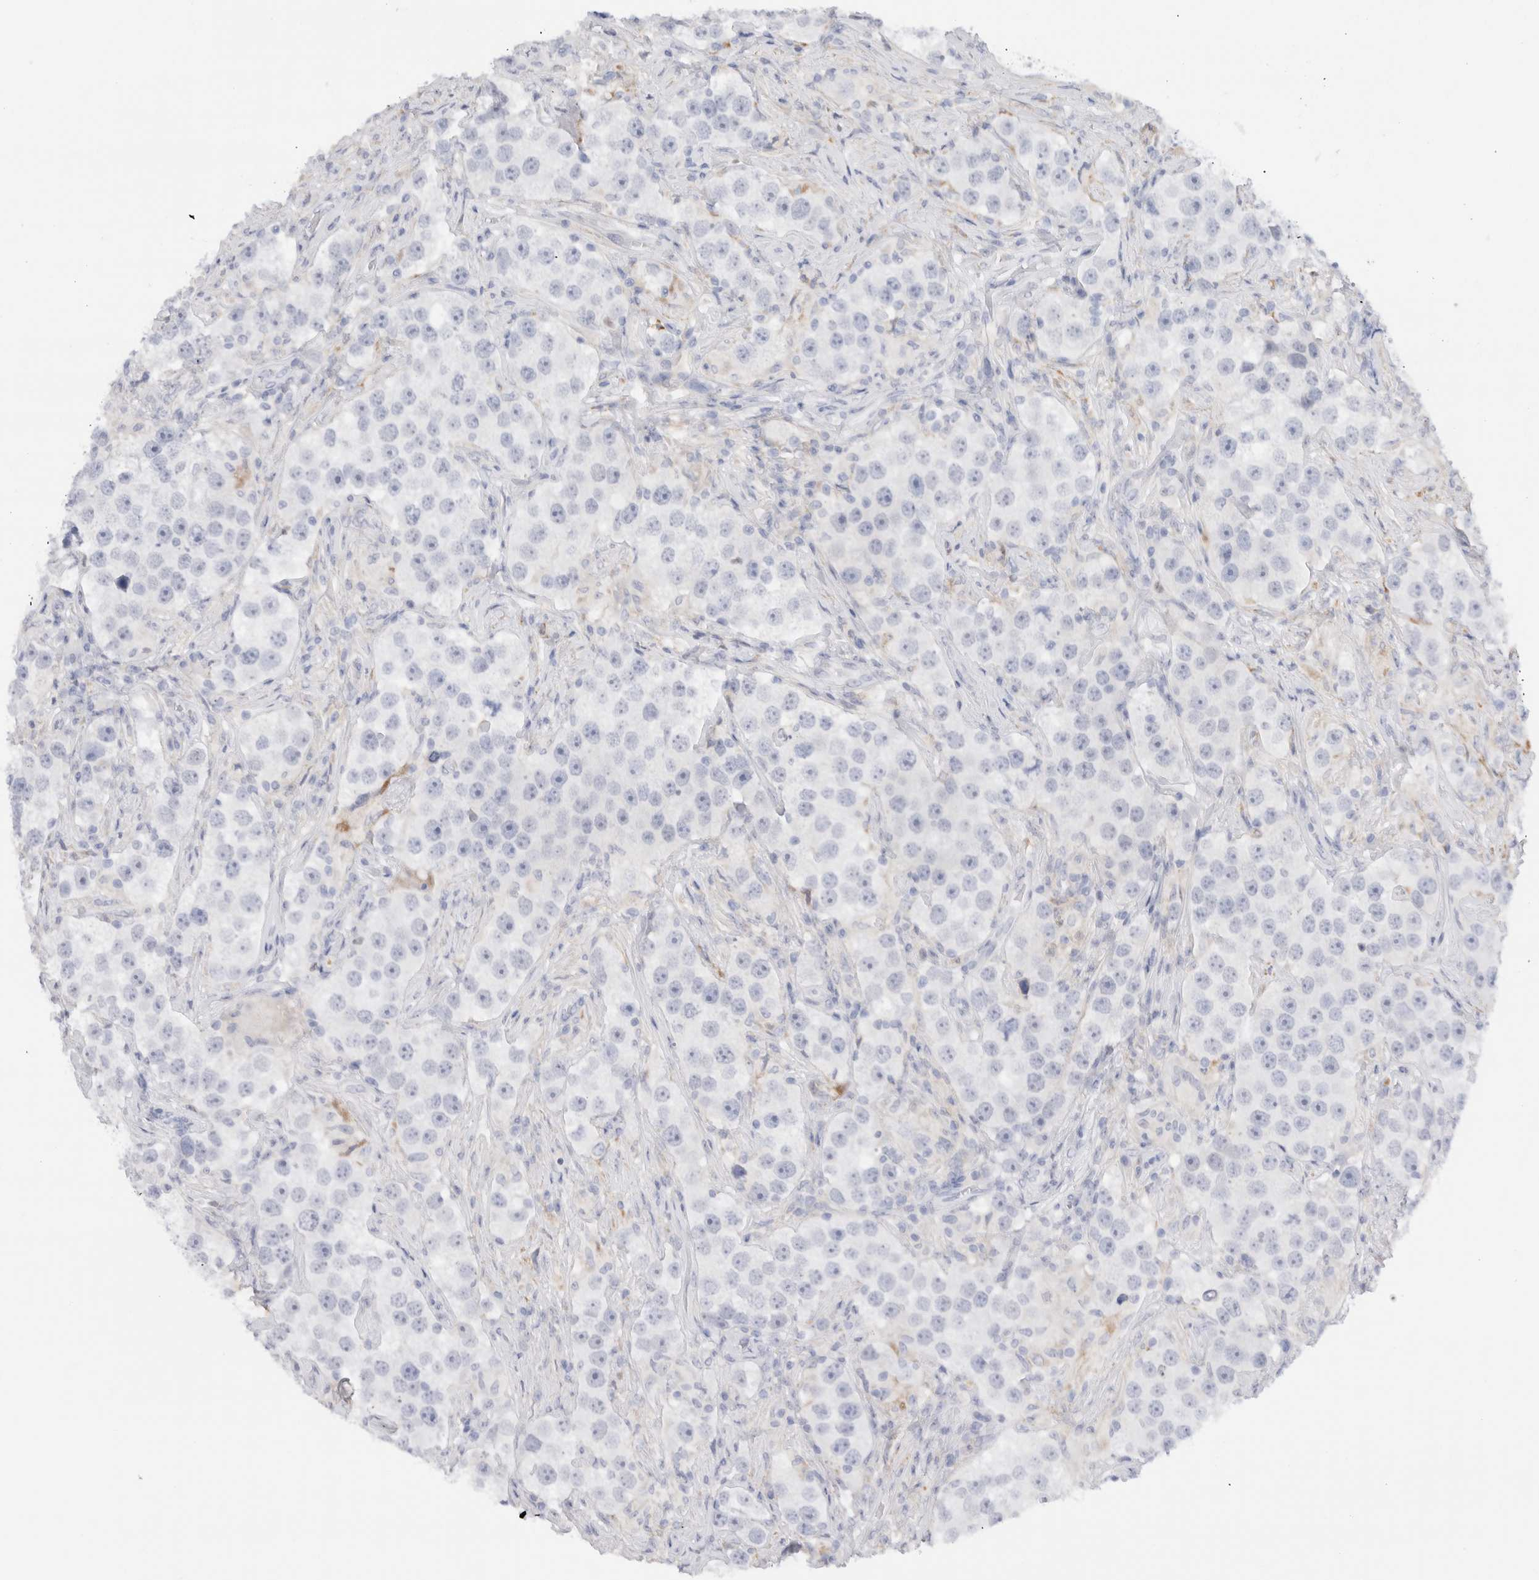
{"staining": {"intensity": "negative", "quantity": "none", "location": "none"}, "tissue": "testis cancer", "cell_type": "Tumor cells", "image_type": "cancer", "snomed": [{"axis": "morphology", "description": "Seminoma, NOS"}, {"axis": "topography", "description": "Testis"}], "caption": "Tumor cells show no significant positivity in testis cancer.", "gene": "ADAM30", "patient": {"sex": "male", "age": 49}}